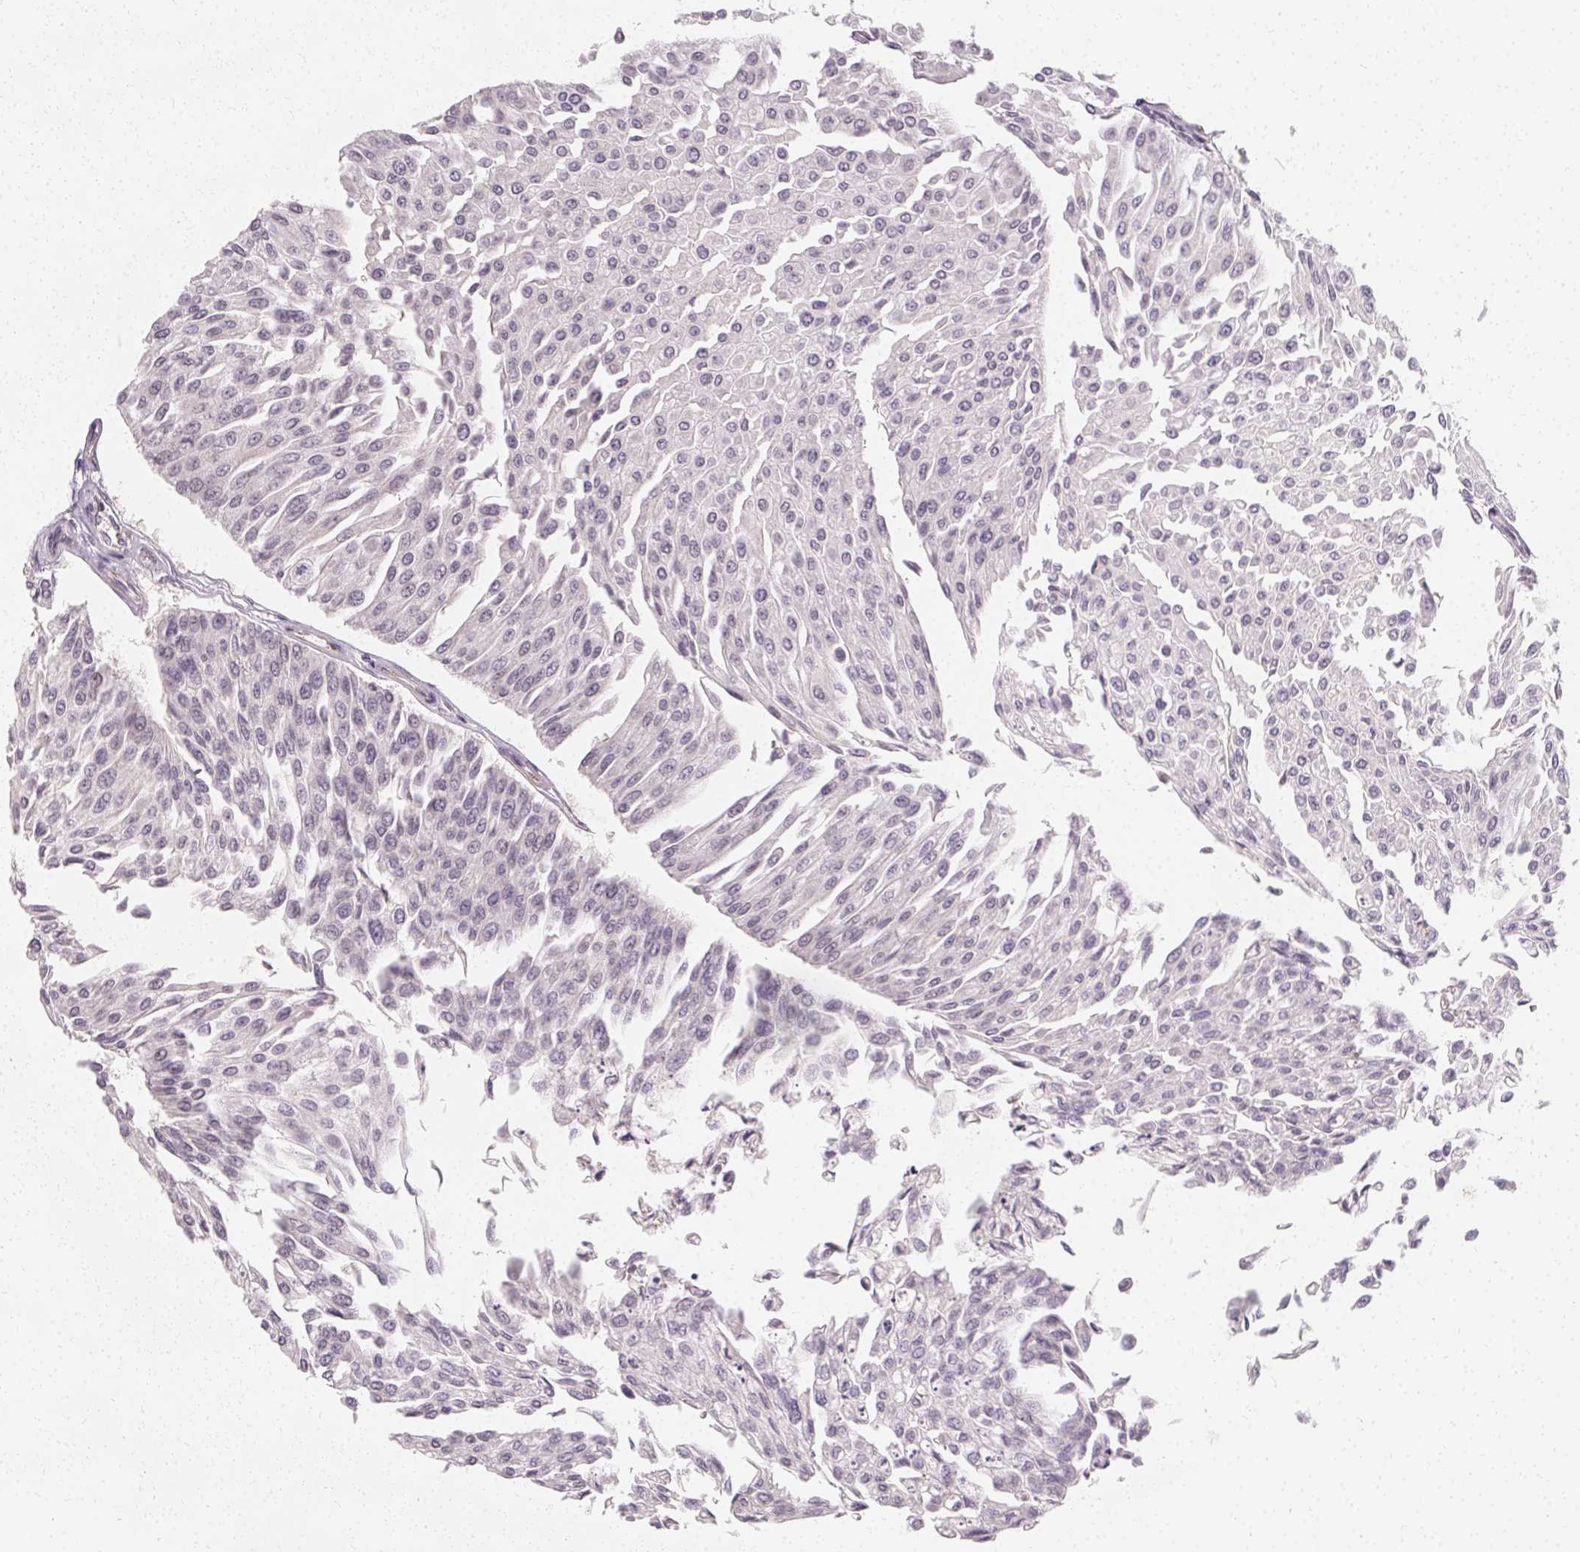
{"staining": {"intensity": "negative", "quantity": "none", "location": "none"}, "tissue": "urothelial cancer", "cell_type": "Tumor cells", "image_type": "cancer", "snomed": [{"axis": "morphology", "description": "Urothelial carcinoma, NOS"}, {"axis": "topography", "description": "Urinary bladder"}], "caption": "Immunohistochemistry (IHC) of human transitional cell carcinoma demonstrates no staining in tumor cells.", "gene": "CLCNKB", "patient": {"sex": "male", "age": 67}}